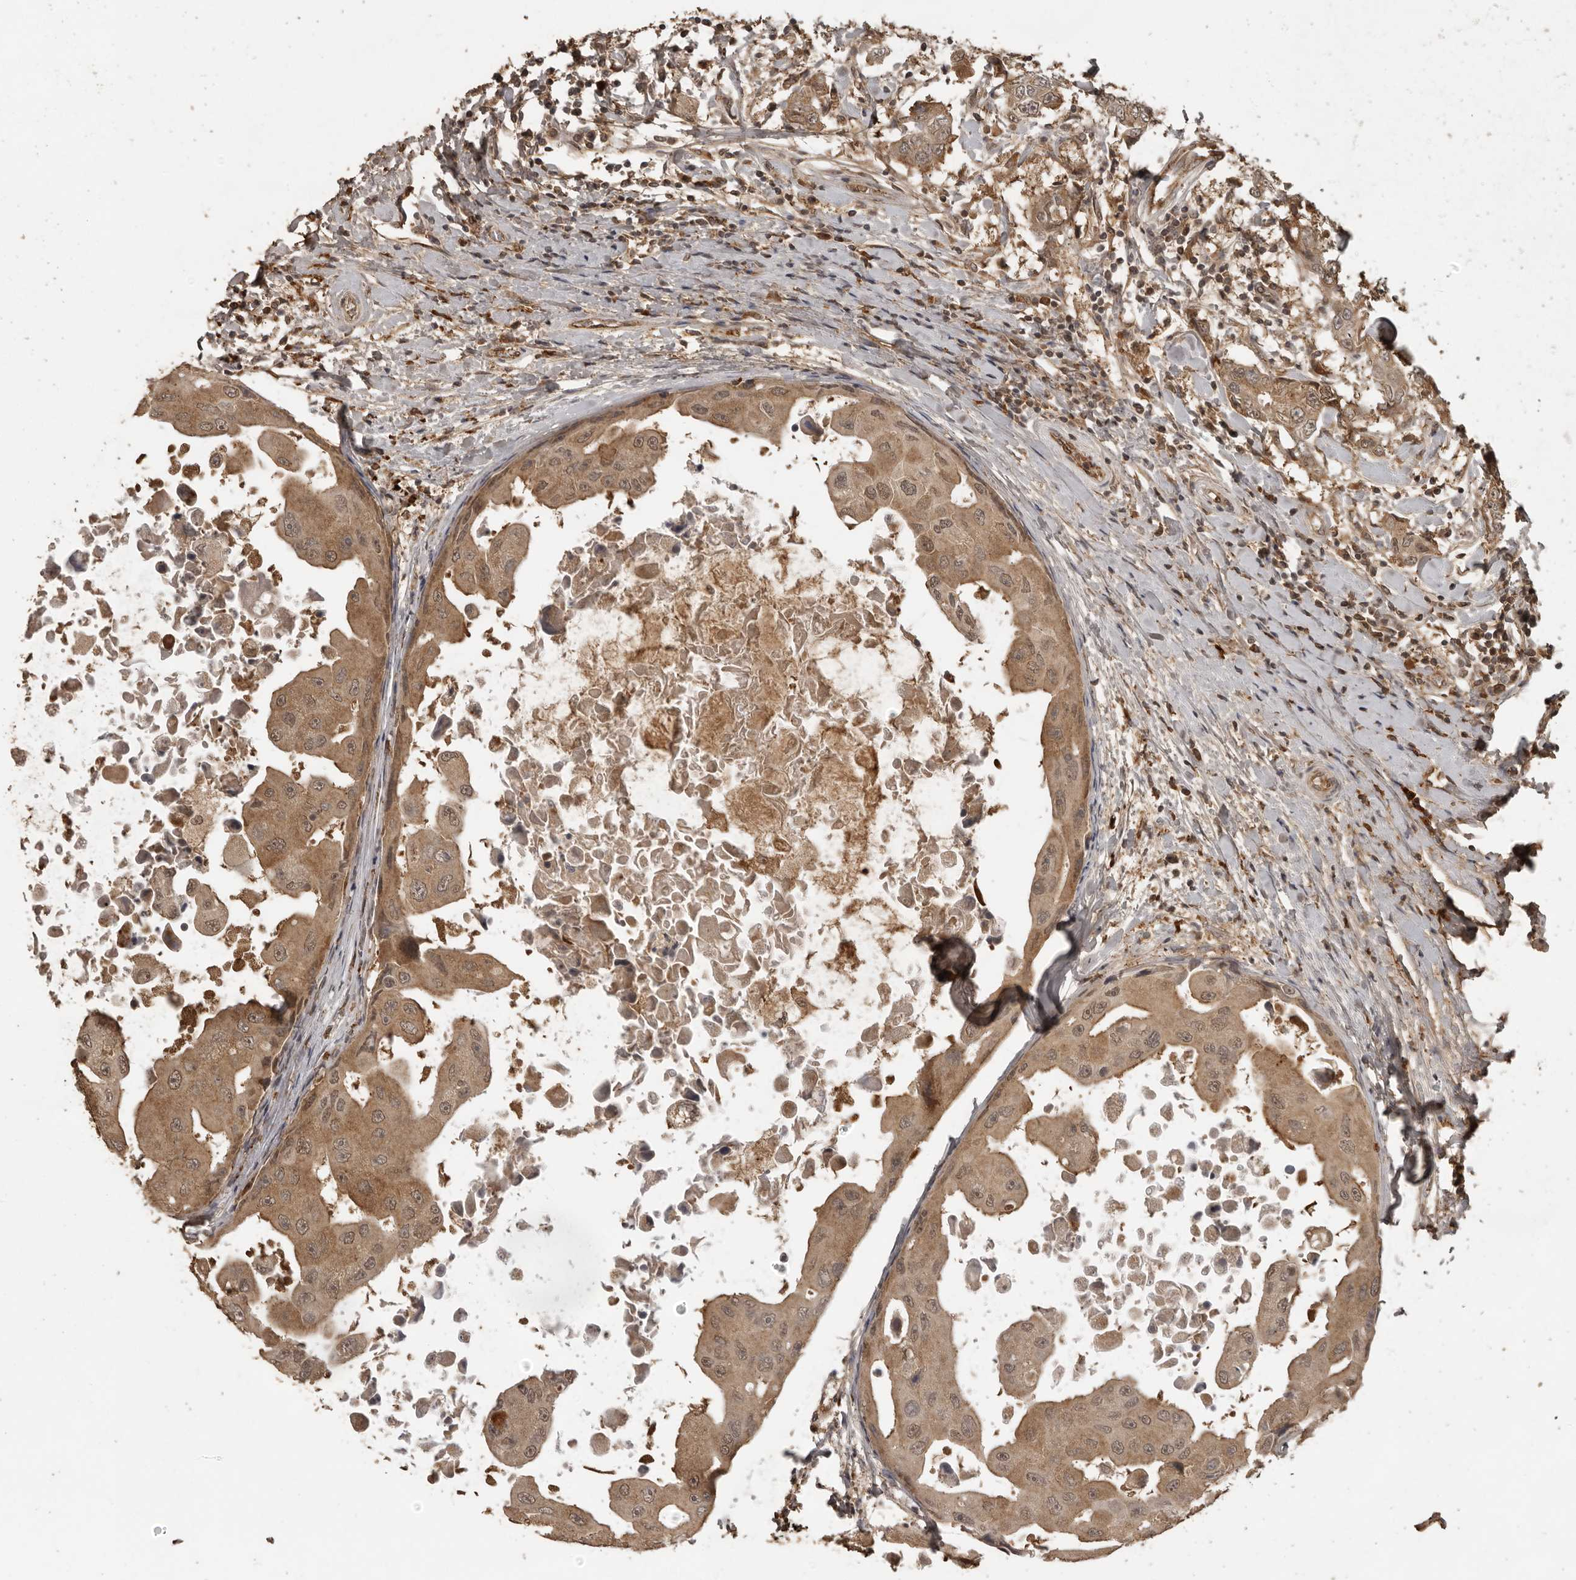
{"staining": {"intensity": "moderate", "quantity": ">75%", "location": "cytoplasmic/membranous,nuclear"}, "tissue": "breast cancer", "cell_type": "Tumor cells", "image_type": "cancer", "snomed": [{"axis": "morphology", "description": "Duct carcinoma"}, {"axis": "topography", "description": "Breast"}], "caption": "The immunohistochemical stain labels moderate cytoplasmic/membranous and nuclear staining in tumor cells of breast infiltrating ductal carcinoma tissue. The staining was performed using DAB, with brown indicating positive protein expression. Nuclei are stained blue with hematoxylin.", "gene": "CTF1", "patient": {"sex": "female", "age": 27}}